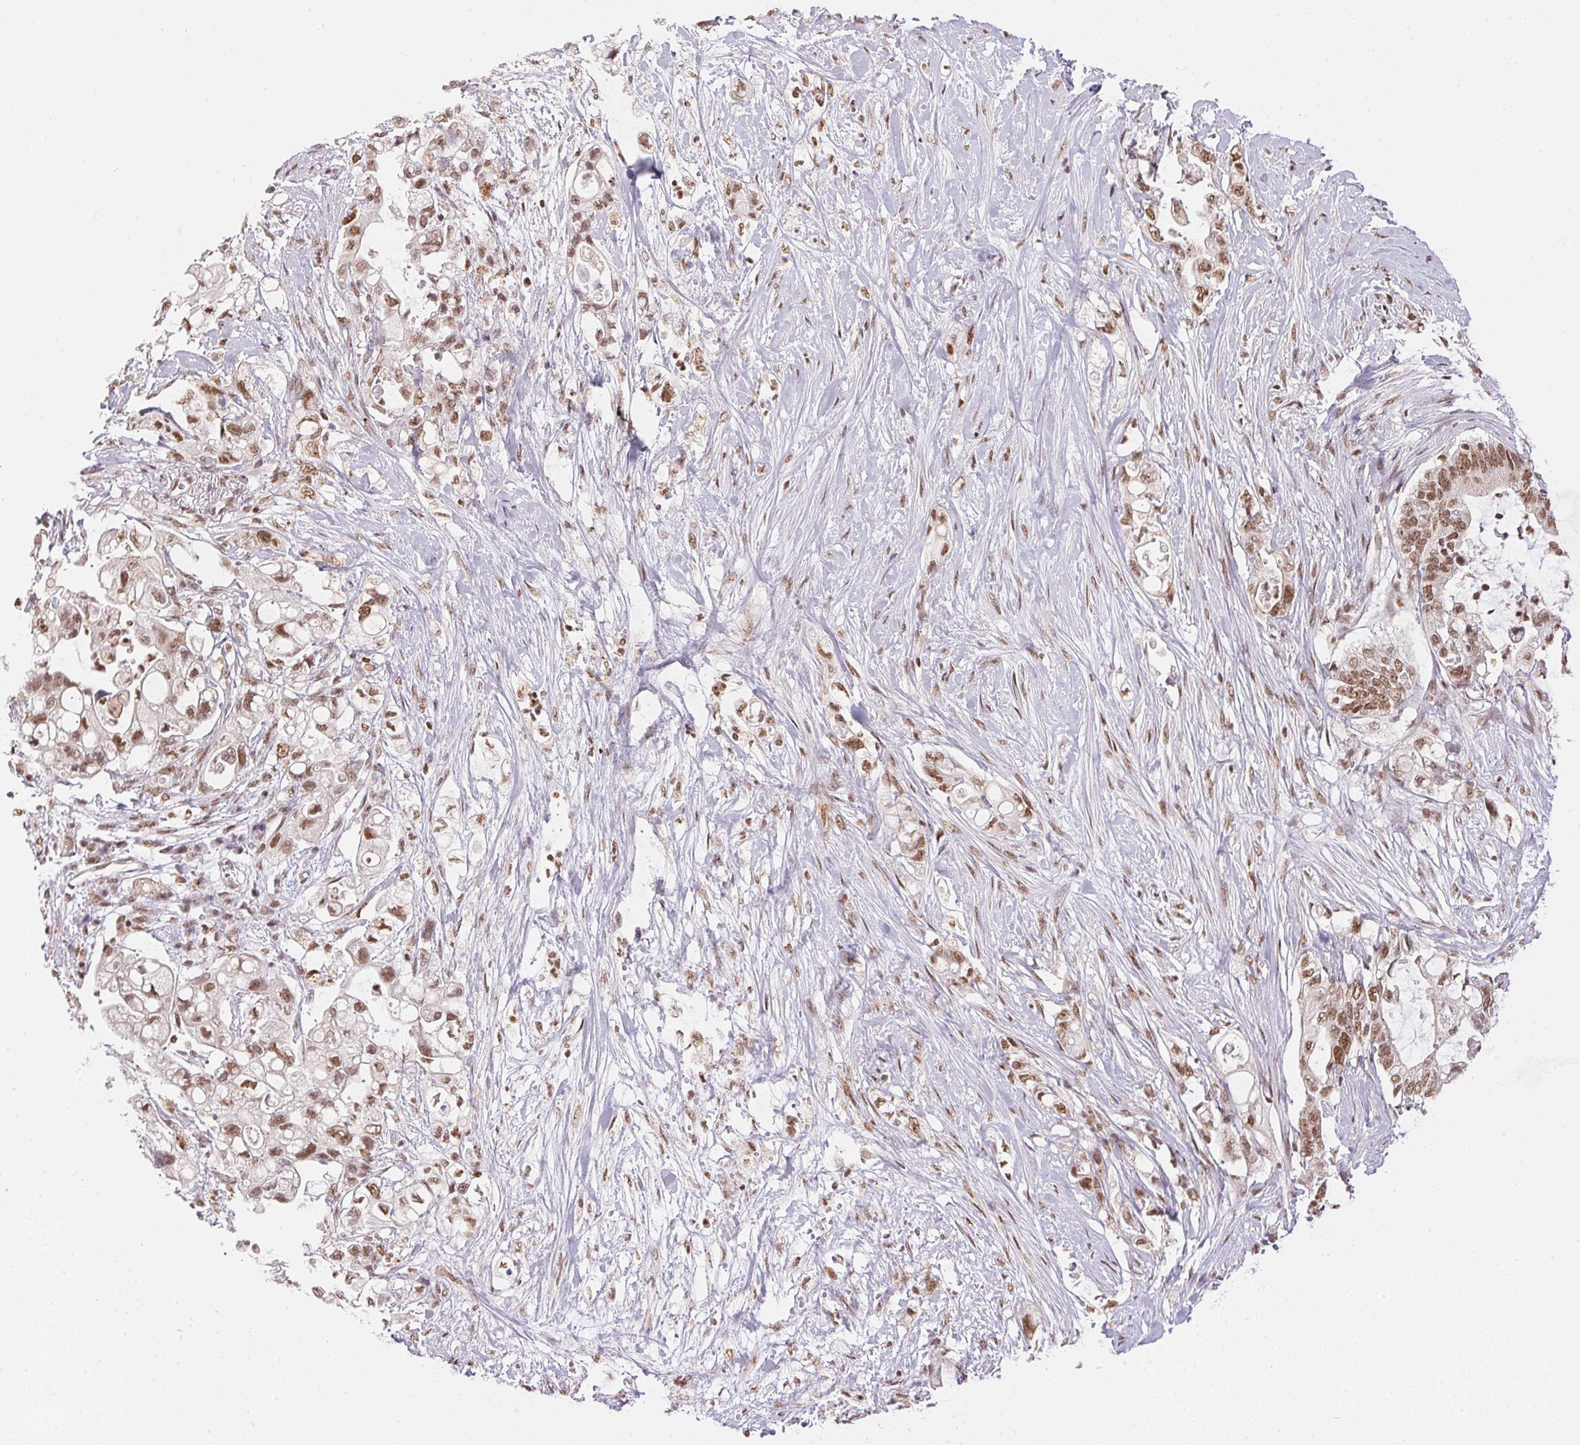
{"staining": {"intensity": "moderate", "quantity": ">75%", "location": "nuclear"}, "tissue": "pancreatic cancer", "cell_type": "Tumor cells", "image_type": "cancer", "snomed": [{"axis": "morphology", "description": "Adenocarcinoma, NOS"}, {"axis": "topography", "description": "Pancreas"}], "caption": "This image displays IHC staining of human pancreatic adenocarcinoma, with medium moderate nuclear expression in approximately >75% of tumor cells.", "gene": "NFE2L1", "patient": {"sex": "female", "age": 72}}